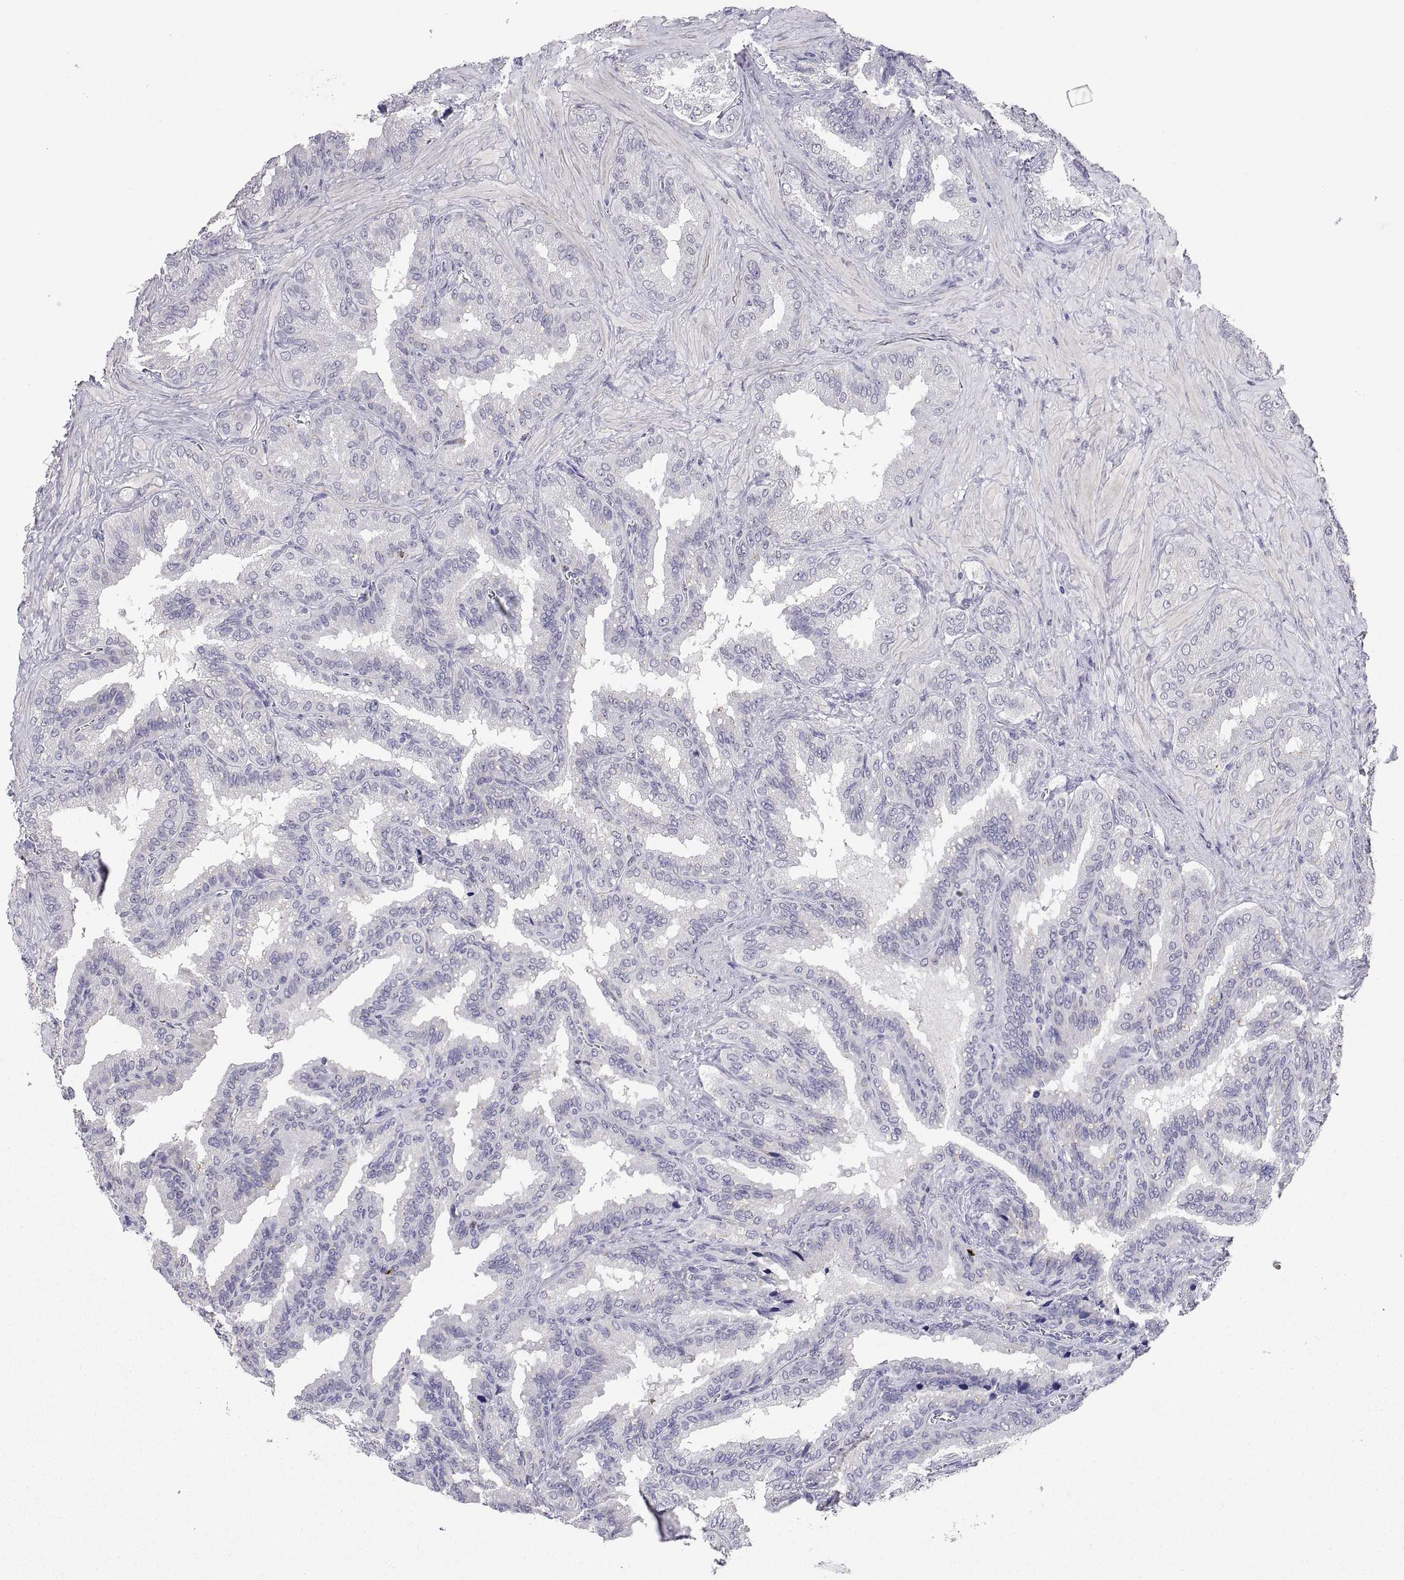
{"staining": {"intensity": "negative", "quantity": "none", "location": "none"}, "tissue": "seminal vesicle", "cell_type": "Glandular cells", "image_type": "normal", "snomed": [{"axis": "morphology", "description": "Normal tissue, NOS"}, {"axis": "topography", "description": "Seminal veicle"}], "caption": "Glandular cells are negative for brown protein staining in benign seminal vesicle. Nuclei are stained in blue.", "gene": "MS4A1", "patient": {"sex": "male", "age": 37}}